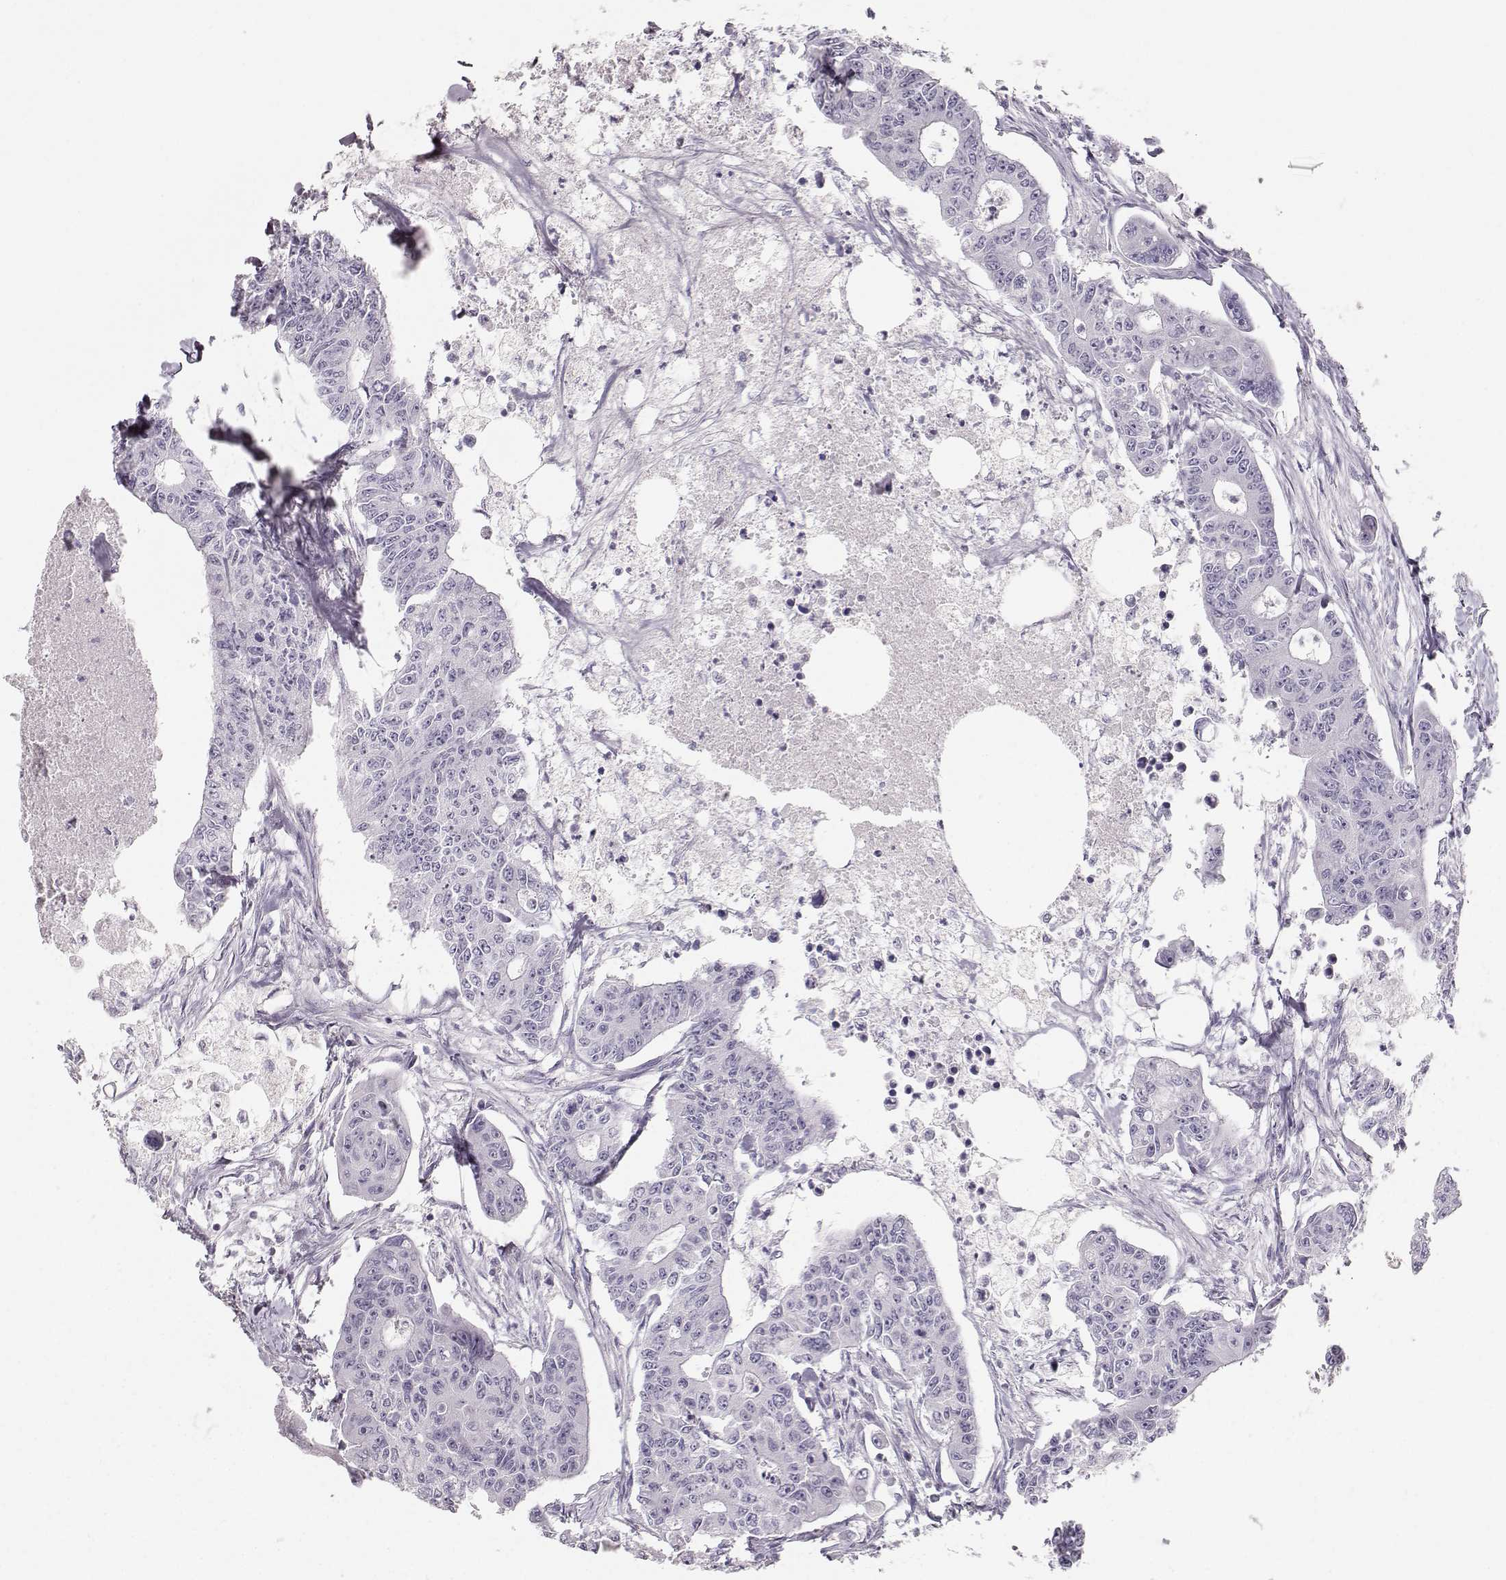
{"staining": {"intensity": "negative", "quantity": "none", "location": "none"}, "tissue": "colorectal cancer", "cell_type": "Tumor cells", "image_type": "cancer", "snomed": [{"axis": "morphology", "description": "Adenocarcinoma, NOS"}, {"axis": "topography", "description": "Colon"}], "caption": "Tumor cells show no significant expression in colorectal cancer (adenocarcinoma).", "gene": "CASR", "patient": {"sex": "male", "age": 70}}